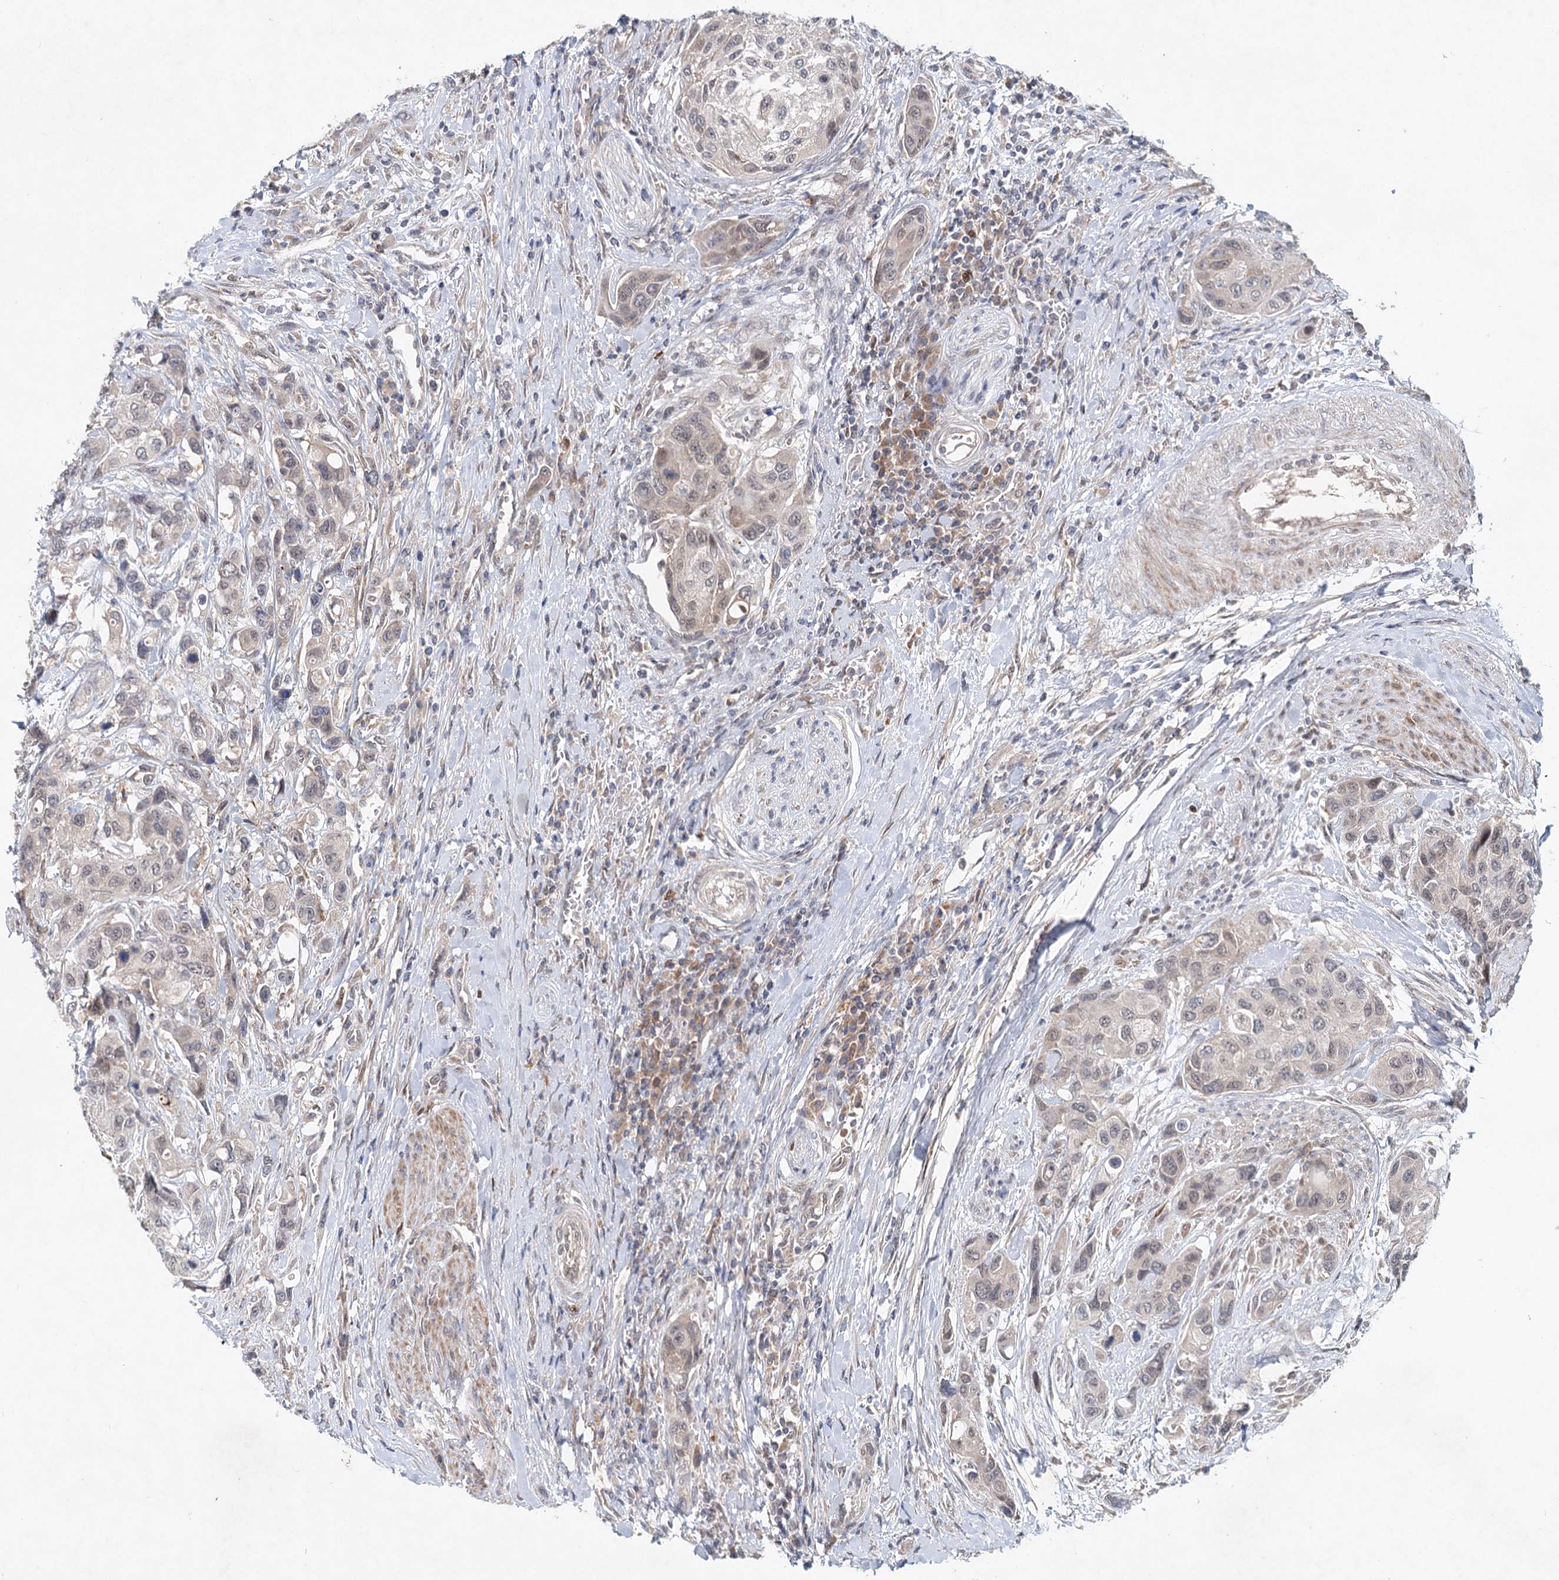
{"staining": {"intensity": "weak", "quantity": "<25%", "location": "nuclear"}, "tissue": "urothelial cancer", "cell_type": "Tumor cells", "image_type": "cancer", "snomed": [{"axis": "morphology", "description": "Normal tissue, NOS"}, {"axis": "morphology", "description": "Urothelial carcinoma, High grade"}, {"axis": "topography", "description": "Vascular tissue"}, {"axis": "topography", "description": "Urinary bladder"}], "caption": "Human urothelial cancer stained for a protein using immunohistochemistry displays no expression in tumor cells.", "gene": "AP3B1", "patient": {"sex": "female", "age": 56}}